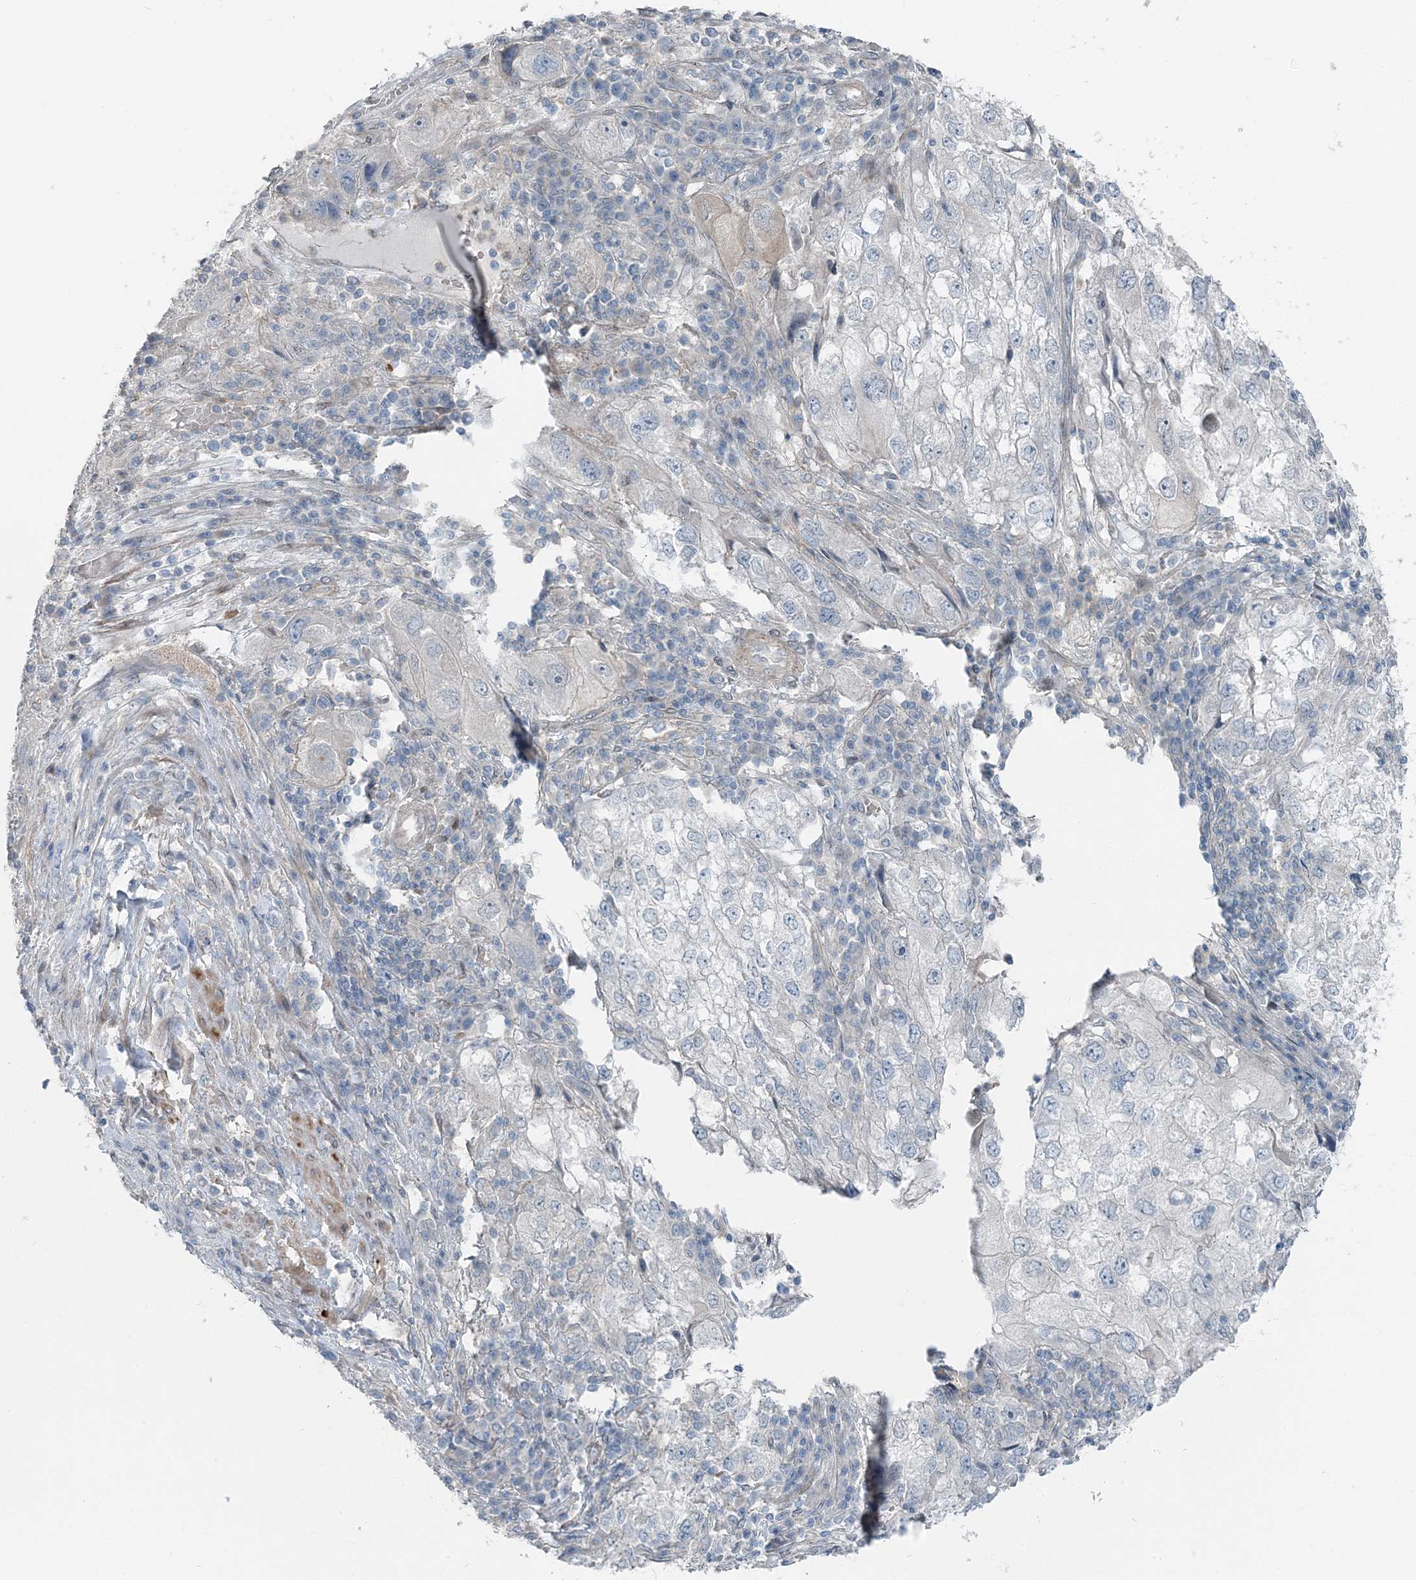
{"staining": {"intensity": "negative", "quantity": "none", "location": "none"}, "tissue": "endometrial cancer", "cell_type": "Tumor cells", "image_type": "cancer", "snomed": [{"axis": "morphology", "description": "Adenocarcinoma, NOS"}, {"axis": "topography", "description": "Endometrium"}], "caption": "Histopathology image shows no significant protein staining in tumor cells of endometrial adenocarcinoma.", "gene": "FBXL17", "patient": {"sex": "female", "age": 49}}